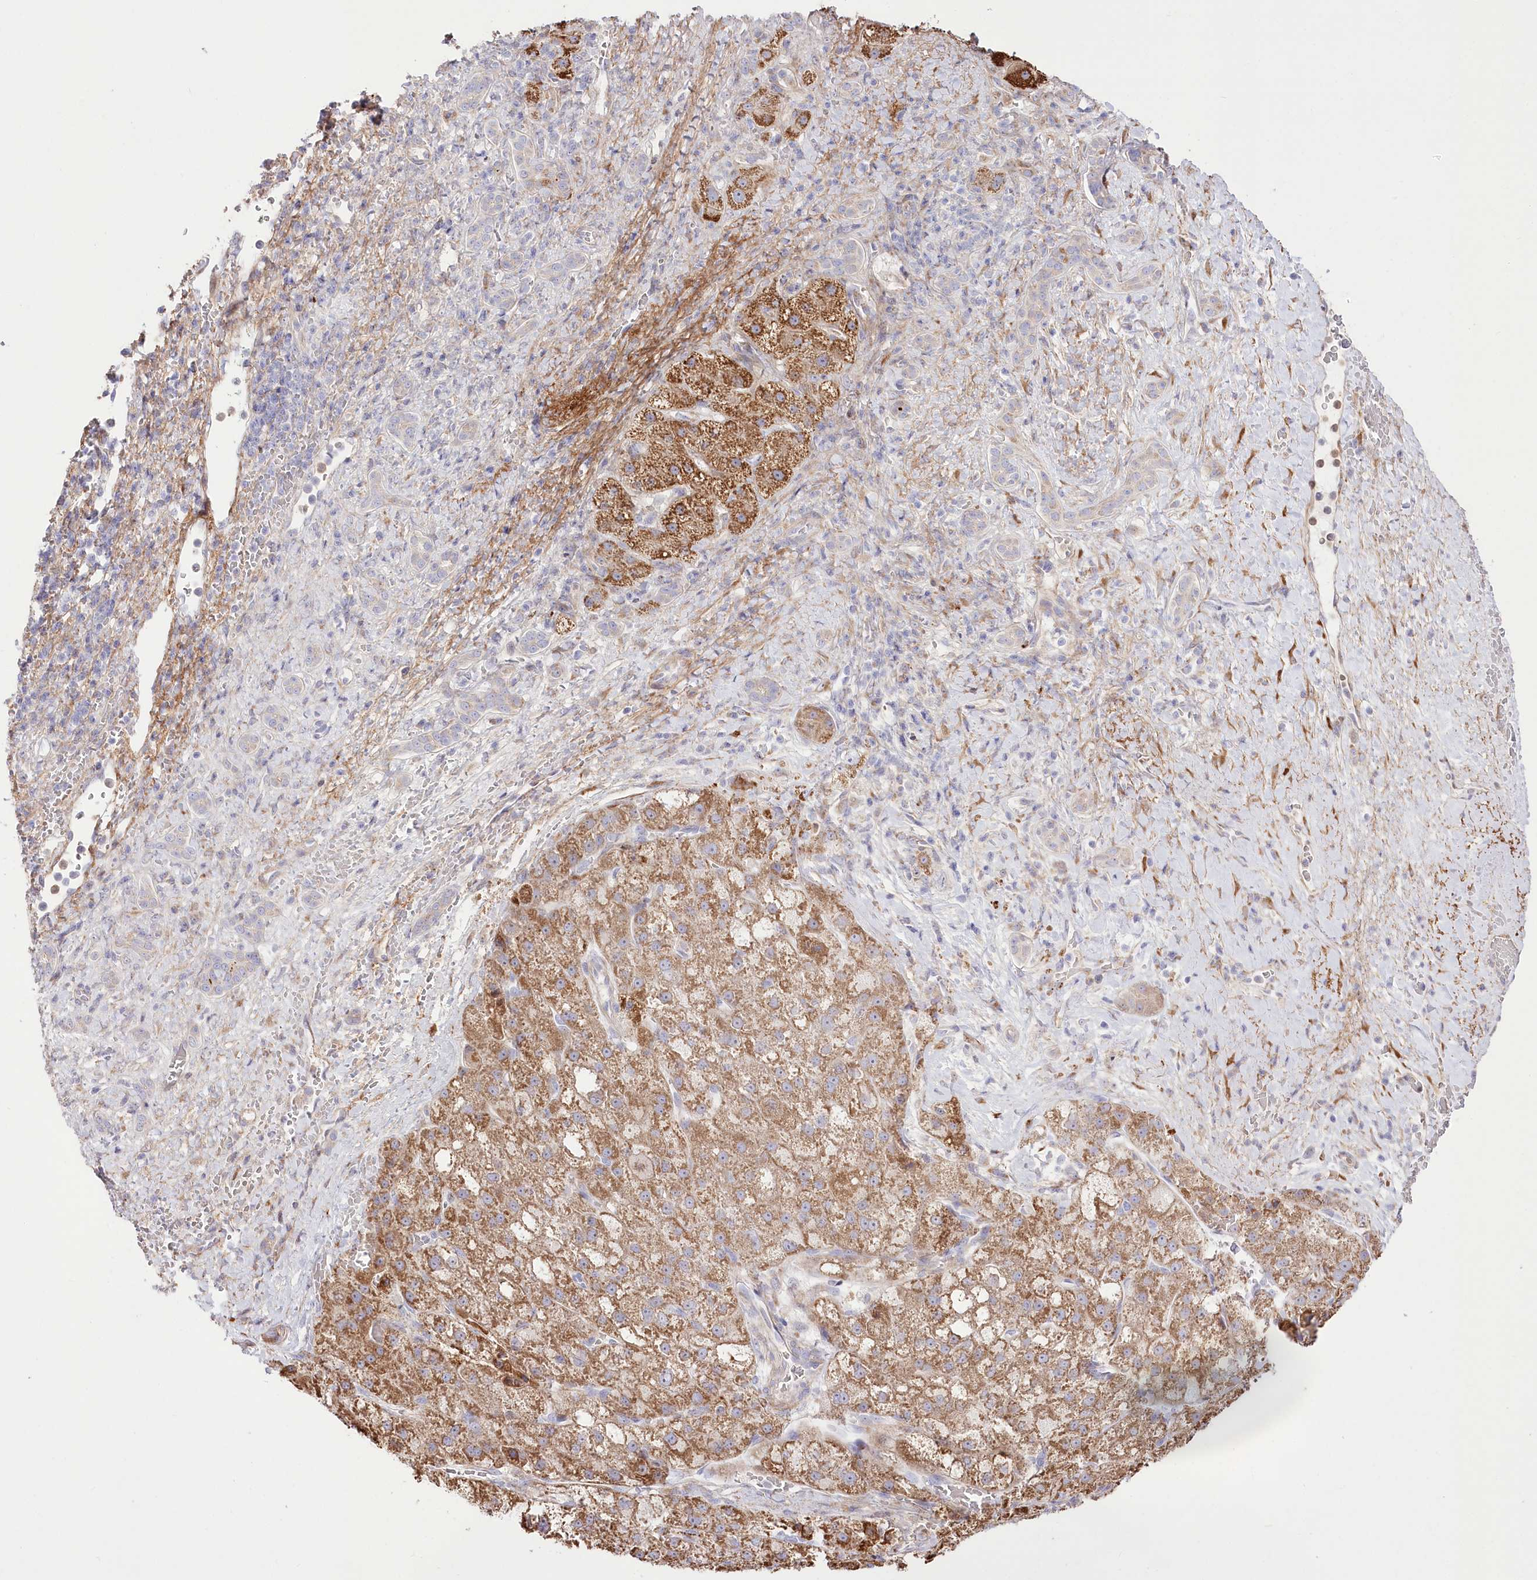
{"staining": {"intensity": "moderate", "quantity": ">75%", "location": "cytoplasmic/membranous"}, "tissue": "liver cancer", "cell_type": "Tumor cells", "image_type": "cancer", "snomed": [{"axis": "morphology", "description": "Normal tissue, NOS"}, {"axis": "morphology", "description": "Carcinoma, Hepatocellular, NOS"}, {"axis": "topography", "description": "Liver"}], "caption": "DAB immunohistochemical staining of human liver hepatocellular carcinoma shows moderate cytoplasmic/membranous protein expression in approximately >75% of tumor cells. The protein is shown in brown color, while the nuclei are stained blue.", "gene": "RNF24", "patient": {"sex": "male", "age": 57}}